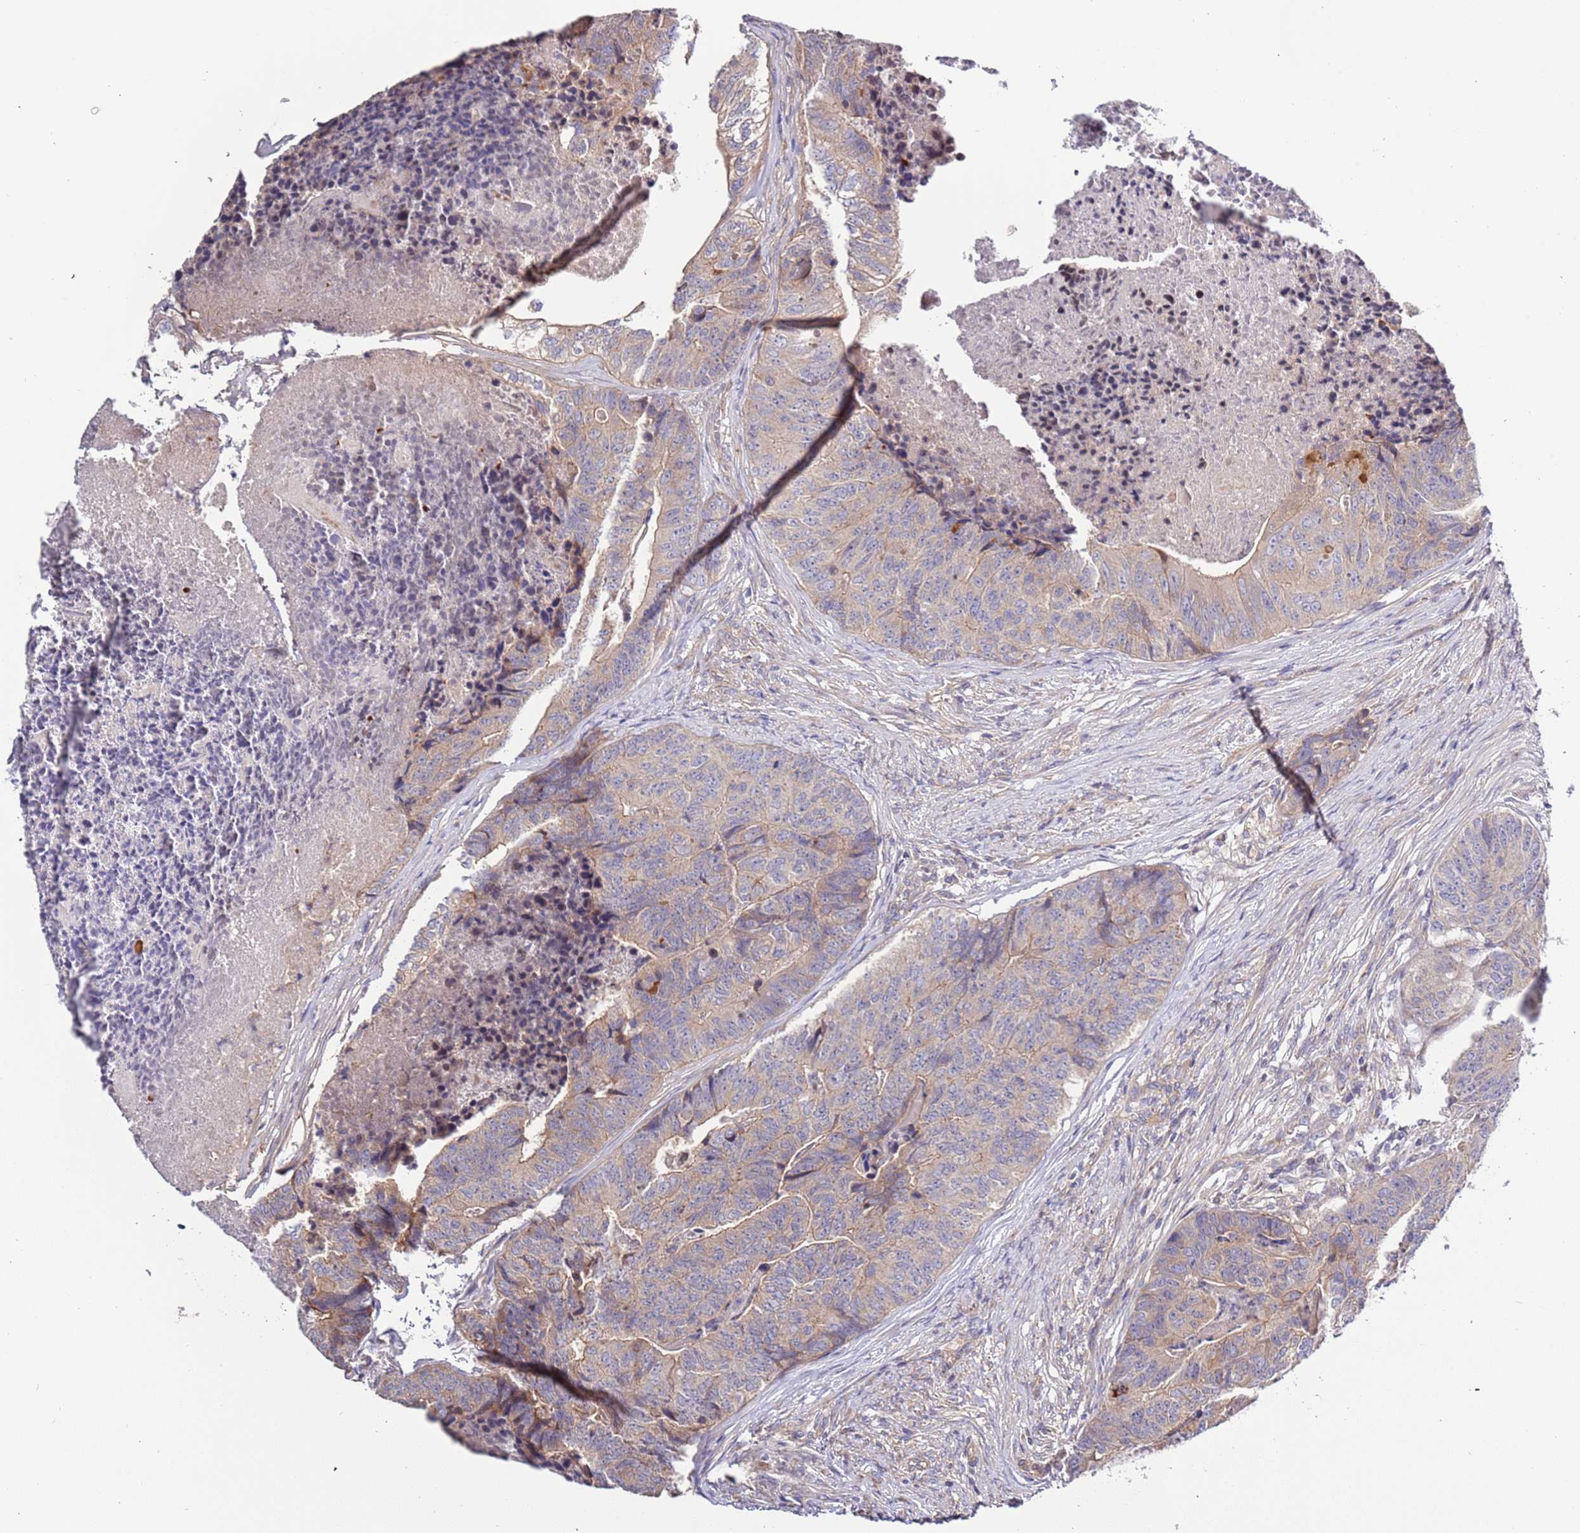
{"staining": {"intensity": "weak", "quantity": "25%-75%", "location": "cytoplasmic/membranous"}, "tissue": "colorectal cancer", "cell_type": "Tumor cells", "image_type": "cancer", "snomed": [{"axis": "morphology", "description": "Adenocarcinoma, NOS"}, {"axis": "topography", "description": "Colon"}], "caption": "Tumor cells exhibit low levels of weak cytoplasmic/membranous staining in approximately 25%-75% of cells in human colorectal adenocarcinoma. (DAB IHC, brown staining for protein, blue staining for nuclei).", "gene": "LAMB4", "patient": {"sex": "female", "age": 67}}